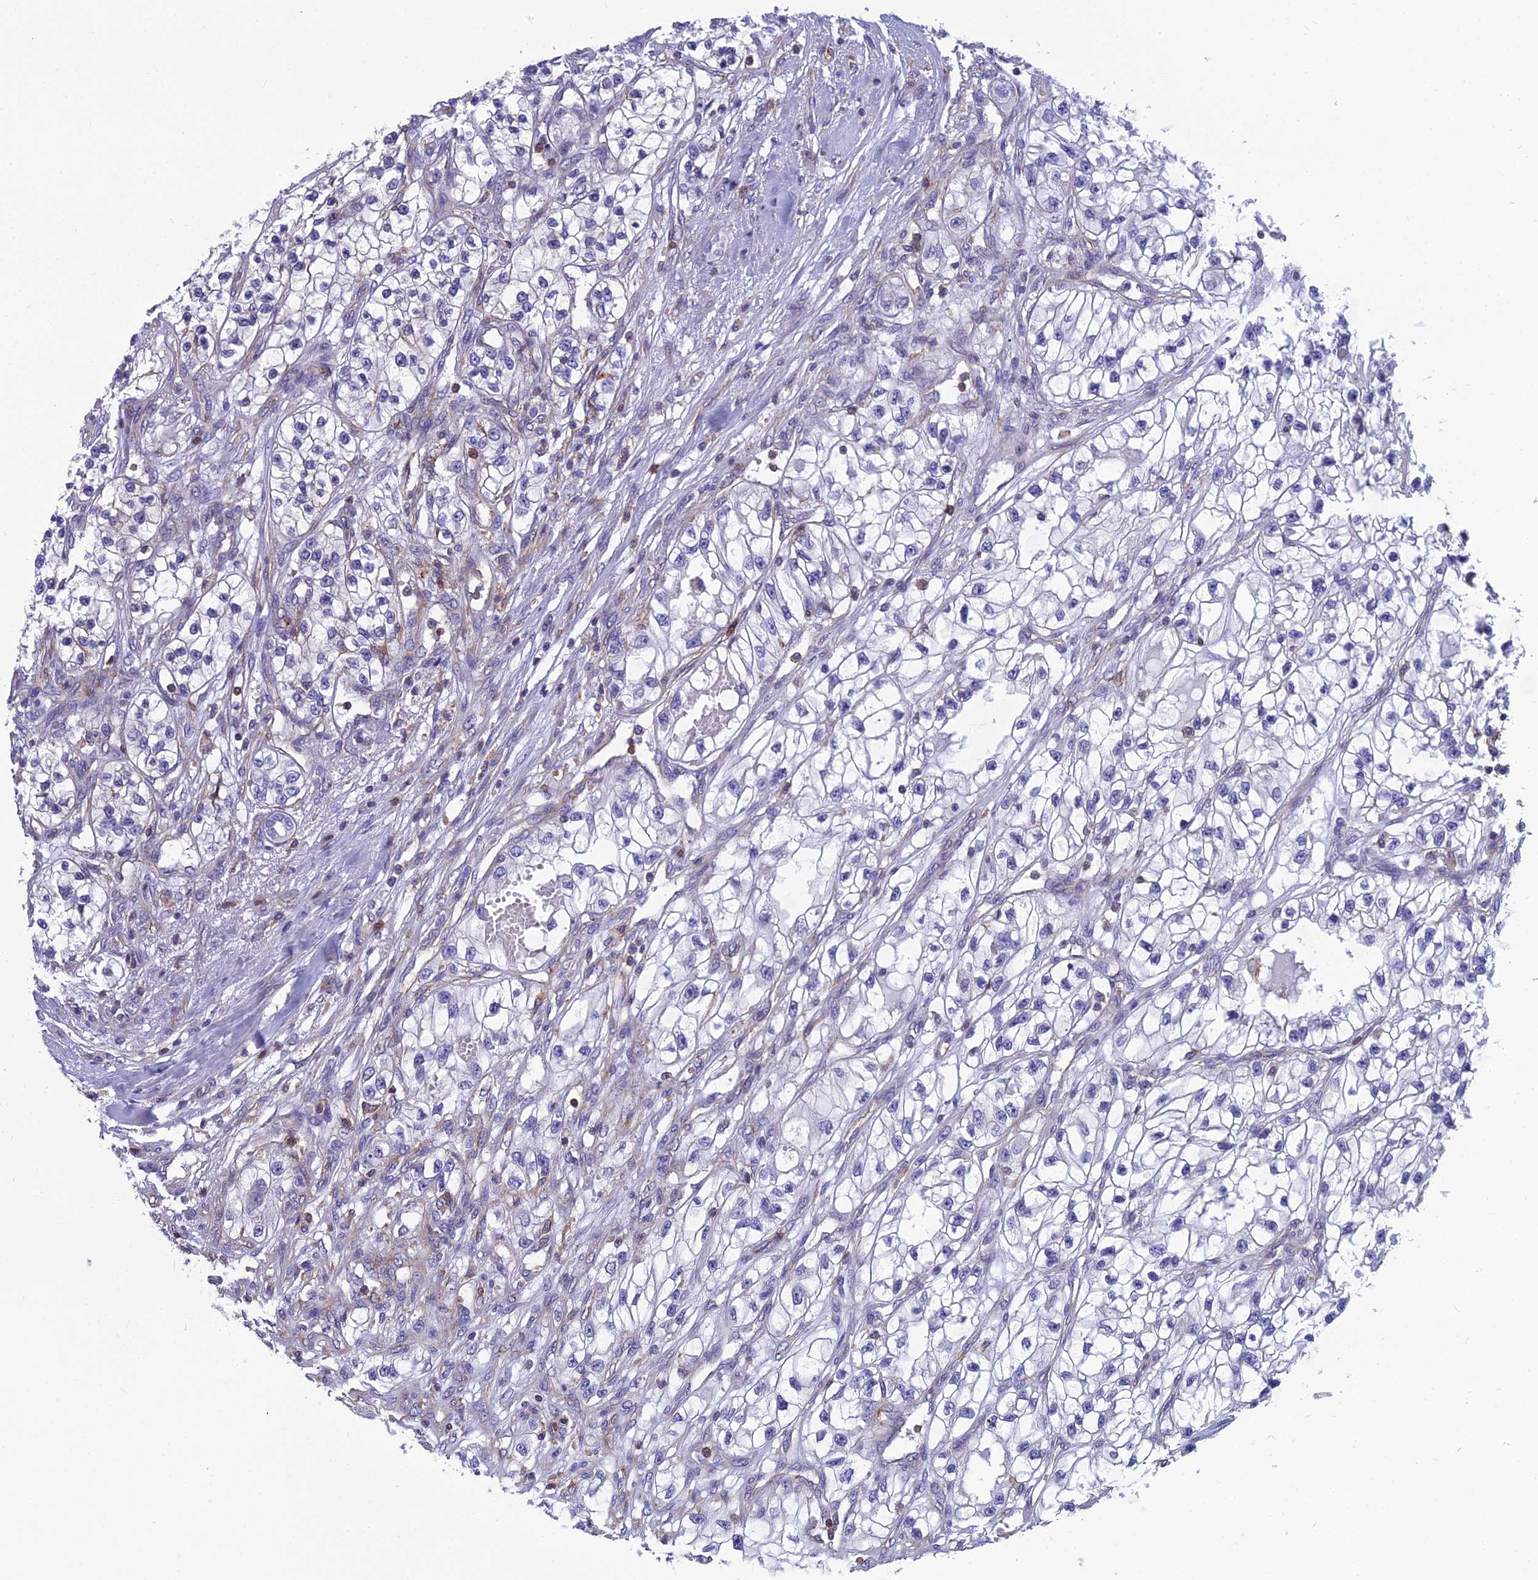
{"staining": {"intensity": "negative", "quantity": "none", "location": "none"}, "tissue": "renal cancer", "cell_type": "Tumor cells", "image_type": "cancer", "snomed": [{"axis": "morphology", "description": "Adenocarcinoma, NOS"}, {"axis": "topography", "description": "Kidney"}], "caption": "This is an immunohistochemistry (IHC) photomicrograph of human adenocarcinoma (renal). There is no expression in tumor cells.", "gene": "PPP1R18", "patient": {"sex": "female", "age": 57}}